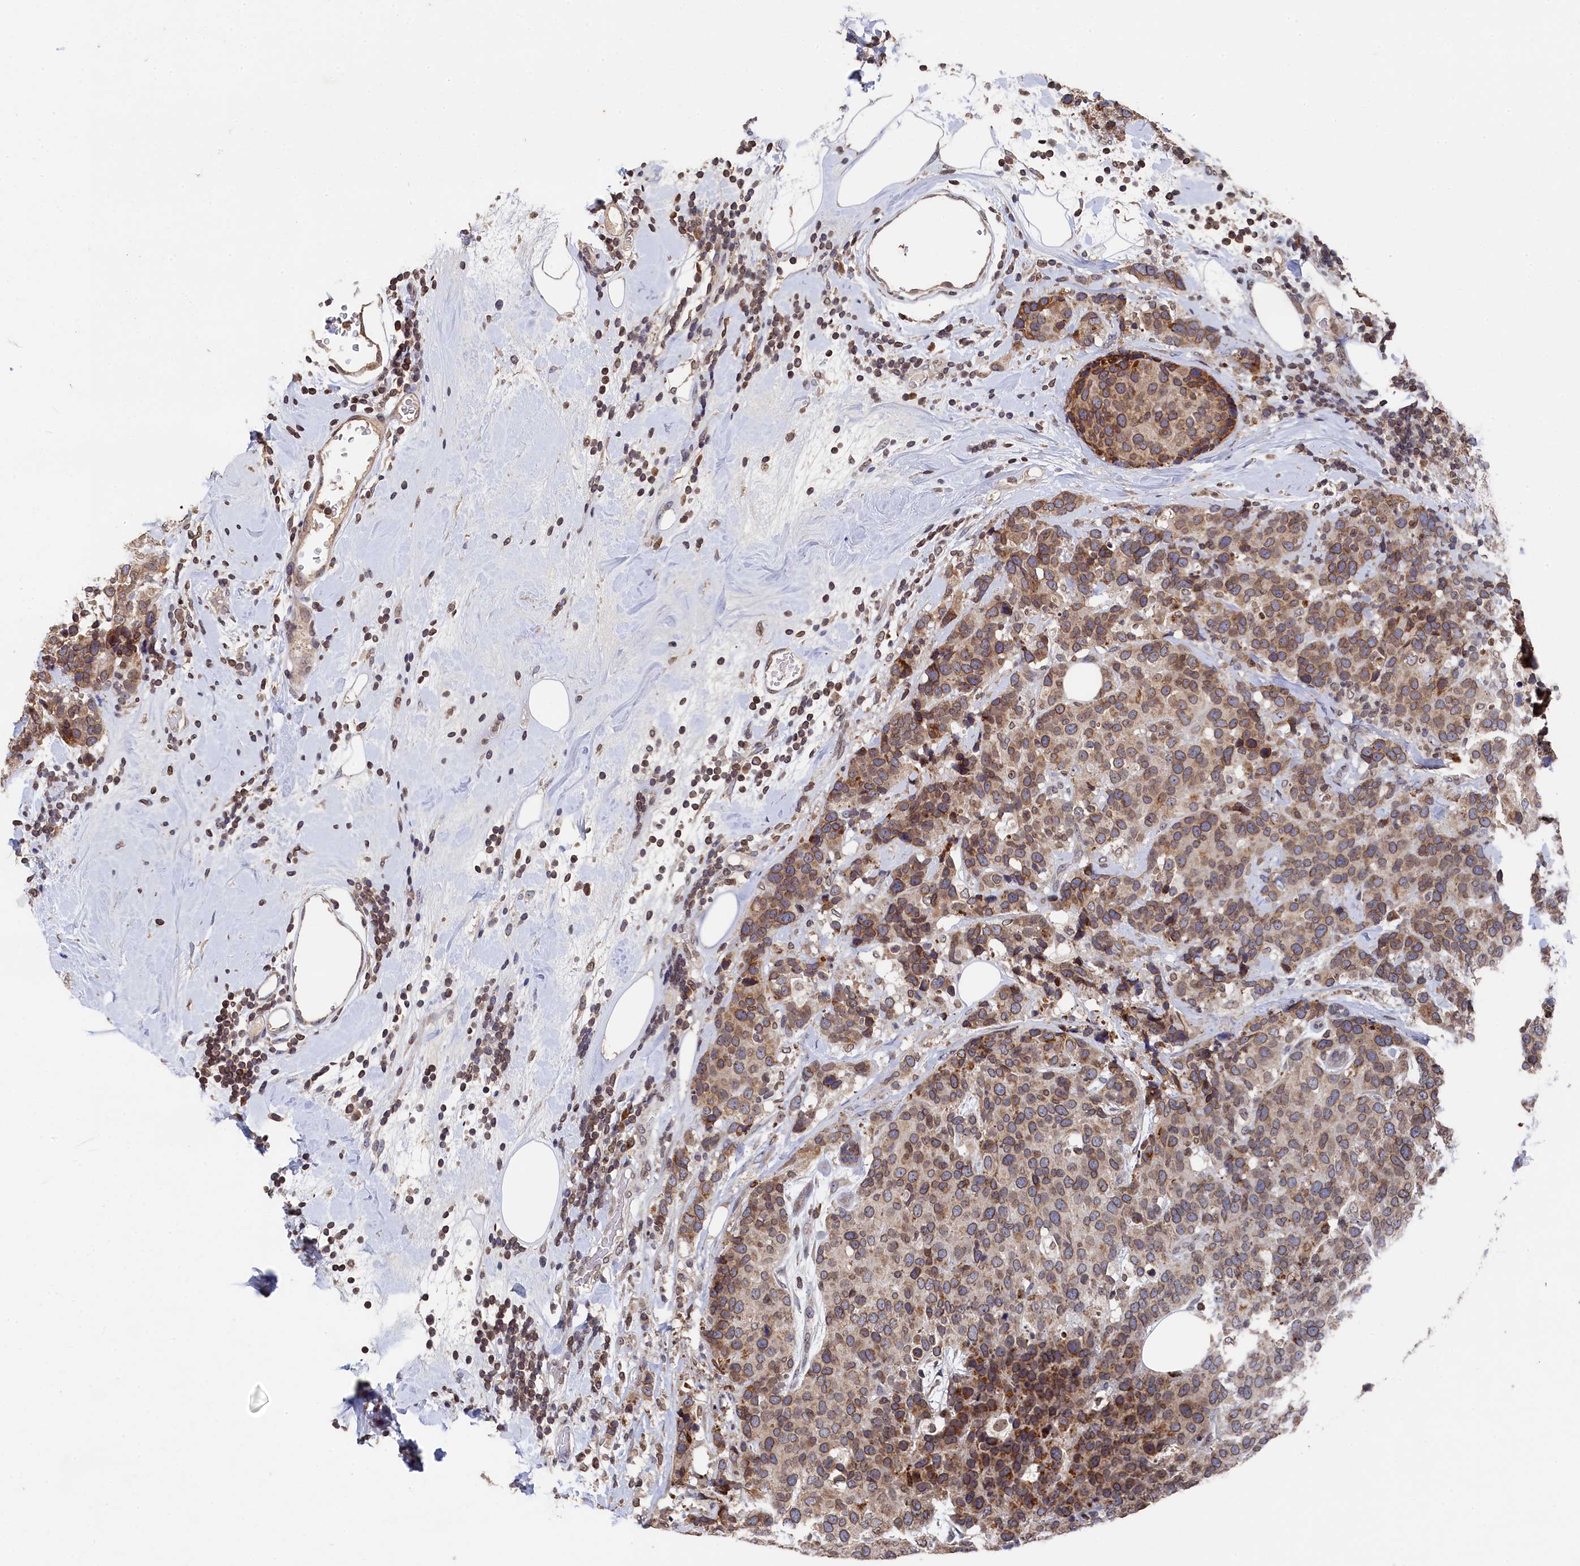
{"staining": {"intensity": "moderate", "quantity": ">75%", "location": "cytoplasmic/membranous,nuclear"}, "tissue": "breast cancer", "cell_type": "Tumor cells", "image_type": "cancer", "snomed": [{"axis": "morphology", "description": "Lobular carcinoma"}, {"axis": "topography", "description": "Breast"}], "caption": "Tumor cells display moderate cytoplasmic/membranous and nuclear expression in approximately >75% of cells in breast cancer (lobular carcinoma).", "gene": "ANKEF1", "patient": {"sex": "female", "age": 59}}